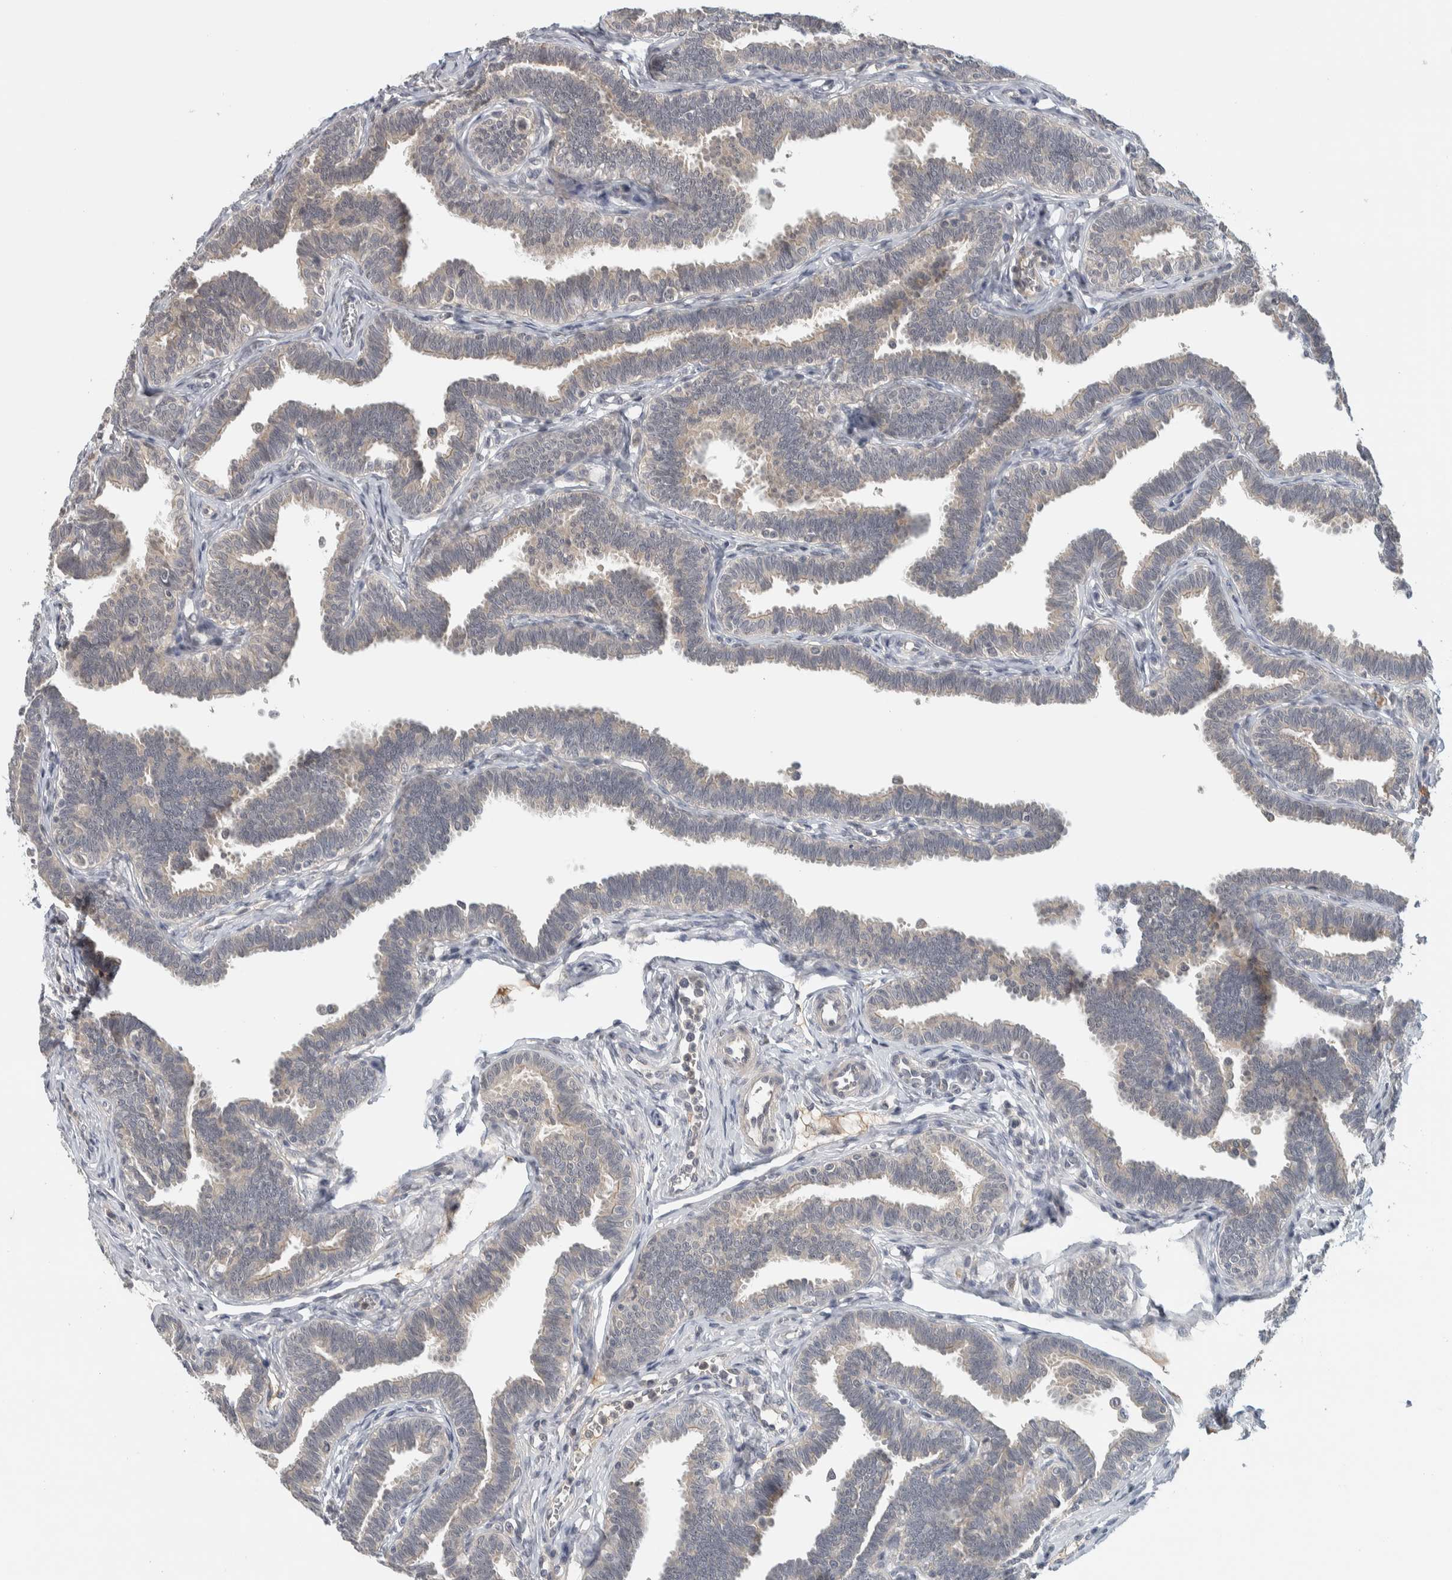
{"staining": {"intensity": "weak", "quantity": "<25%", "location": "cytoplasmic/membranous"}, "tissue": "fallopian tube", "cell_type": "Glandular cells", "image_type": "normal", "snomed": [{"axis": "morphology", "description": "Normal tissue, NOS"}, {"axis": "topography", "description": "Fallopian tube"}, {"axis": "topography", "description": "Ovary"}], "caption": "High power microscopy micrograph of an IHC image of benign fallopian tube, revealing no significant staining in glandular cells. (Stains: DAB immunohistochemistry (IHC) with hematoxylin counter stain, Microscopy: brightfield microscopy at high magnification).", "gene": "AFP", "patient": {"sex": "female", "age": 23}}